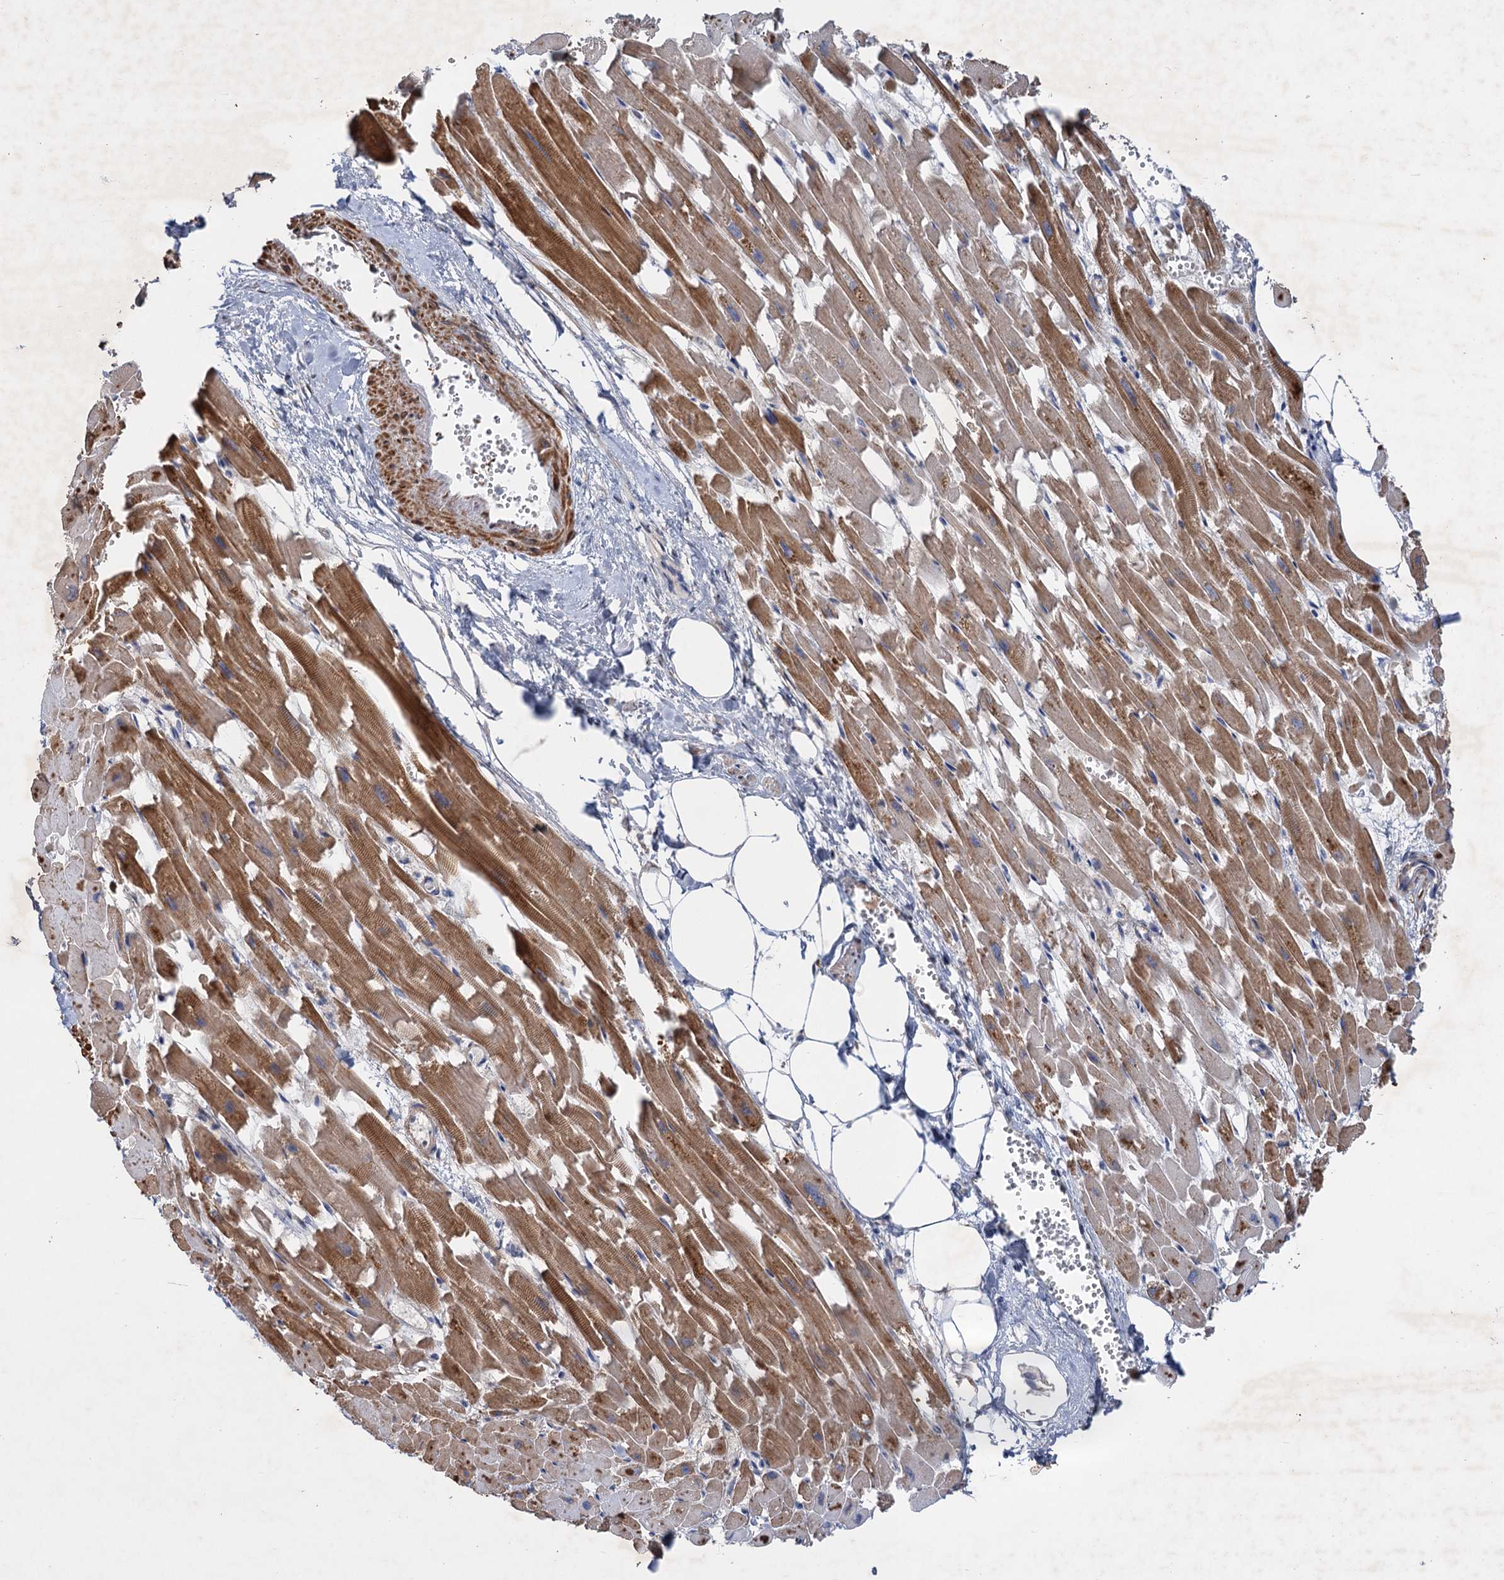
{"staining": {"intensity": "moderate", "quantity": ">75%", "location": "cytoplasmic/membranous"}, "tissue": "heart muscle", "cell_type": "Cardiomyocytes", "image_type": "normal", "snomed": [{"axis": "morphology", "description": "Normal tissue, NOS"}, {"axis": "topography", "description": "Heart"}], "caption": "Immunohistochemical staining of benign heart muscle exhibits moderate cytoplasmic/membranous protein staining in about >75% of cardiomyocytes. (DAB (3,3'-diaminobenzidine) IHC with brightfield microscopy, high magnification).", "gene": "TTC31", "patient": {"sex": "female", "age": 64}}